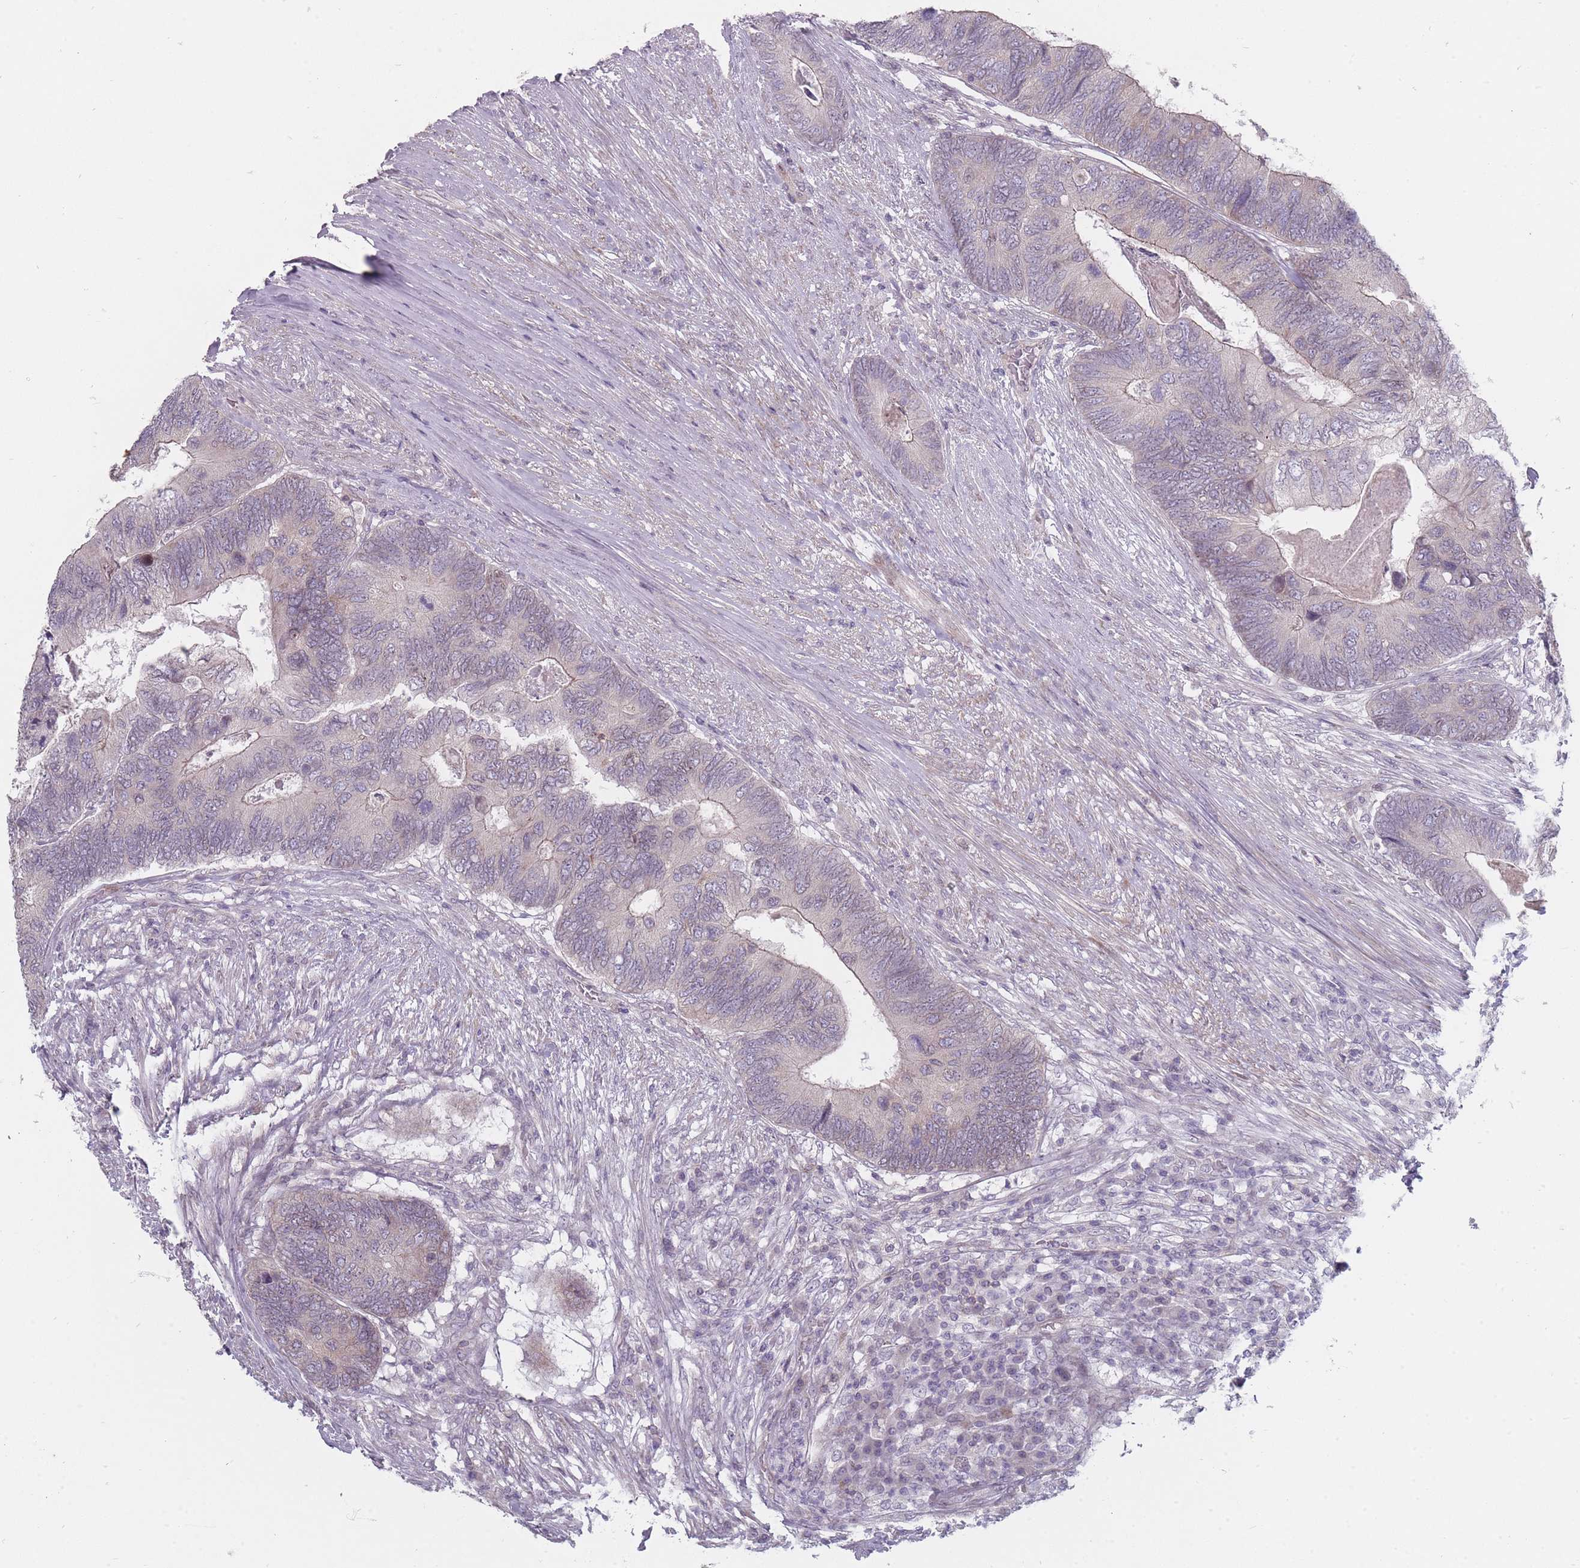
{"staining": {"intensity": "negative", "quantity": "none", "location": "none"}, "tissue": "colorectal cancer", "cell_type": "Tumor cells", "image_type": "cancer", "snomed": [{"axis": "morphology", "description": "Adenocarcinoma, NOS"}, {"axis": "topography", "description": "Colon"}], "caption": "Immunohistochemistry image of human colorectal cancer stained for a protein (brown), which reveals no staining in tumor cells. (DAB (3,3'-diaminobenzidine) immunohistochemistry (IHC) with hematoxylin counter stain).", "gene": "PCDH12", "patient": {"sex": "female", "age": 67}}